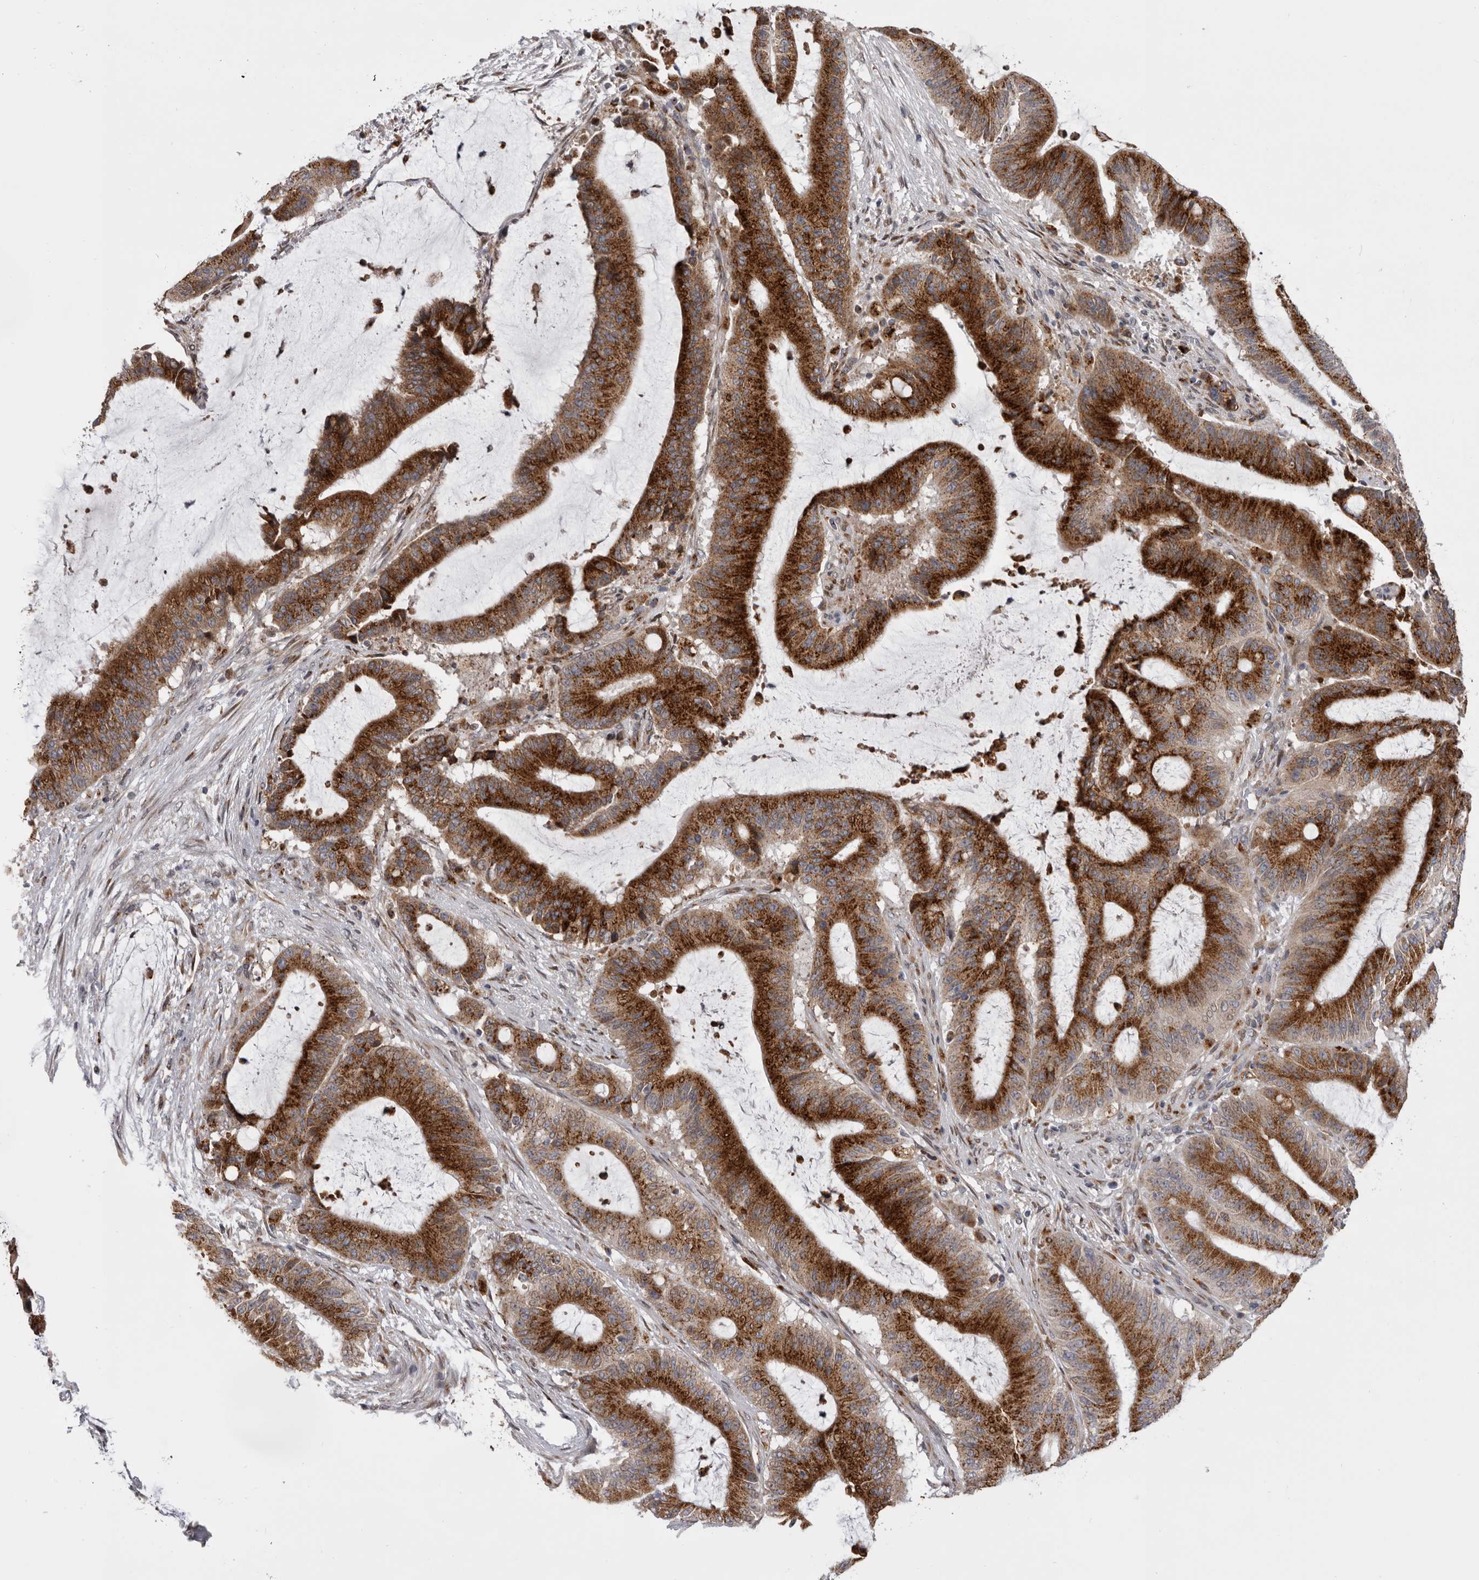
{"staining": {"intensity": "strong", "quantity": ">75%", "location": "cytoplasmic/membranous"}, "tissue": "liver cancer", "cell_type": "Tumor cells", "image_type": "cancer", "snomed": [{"axis": "morphology", "description": "Normal tissue, NOS"}, {"axis": "morphology", "description": "Cholangiocarcinoma"}, {"axis": "topography", "description": "Liver"}, {"axis": "topography", "description": "Peripheral nerve tissue"}], "caption": "Strong cytoplasmic/membranous expression for a protein is seen in about >75% of tumor cells of liver cancer (cholangiocarcinoma) using immunohistochemistry.", "gene": "WDR47", "patient": {"sex": "female", "age": 73}}